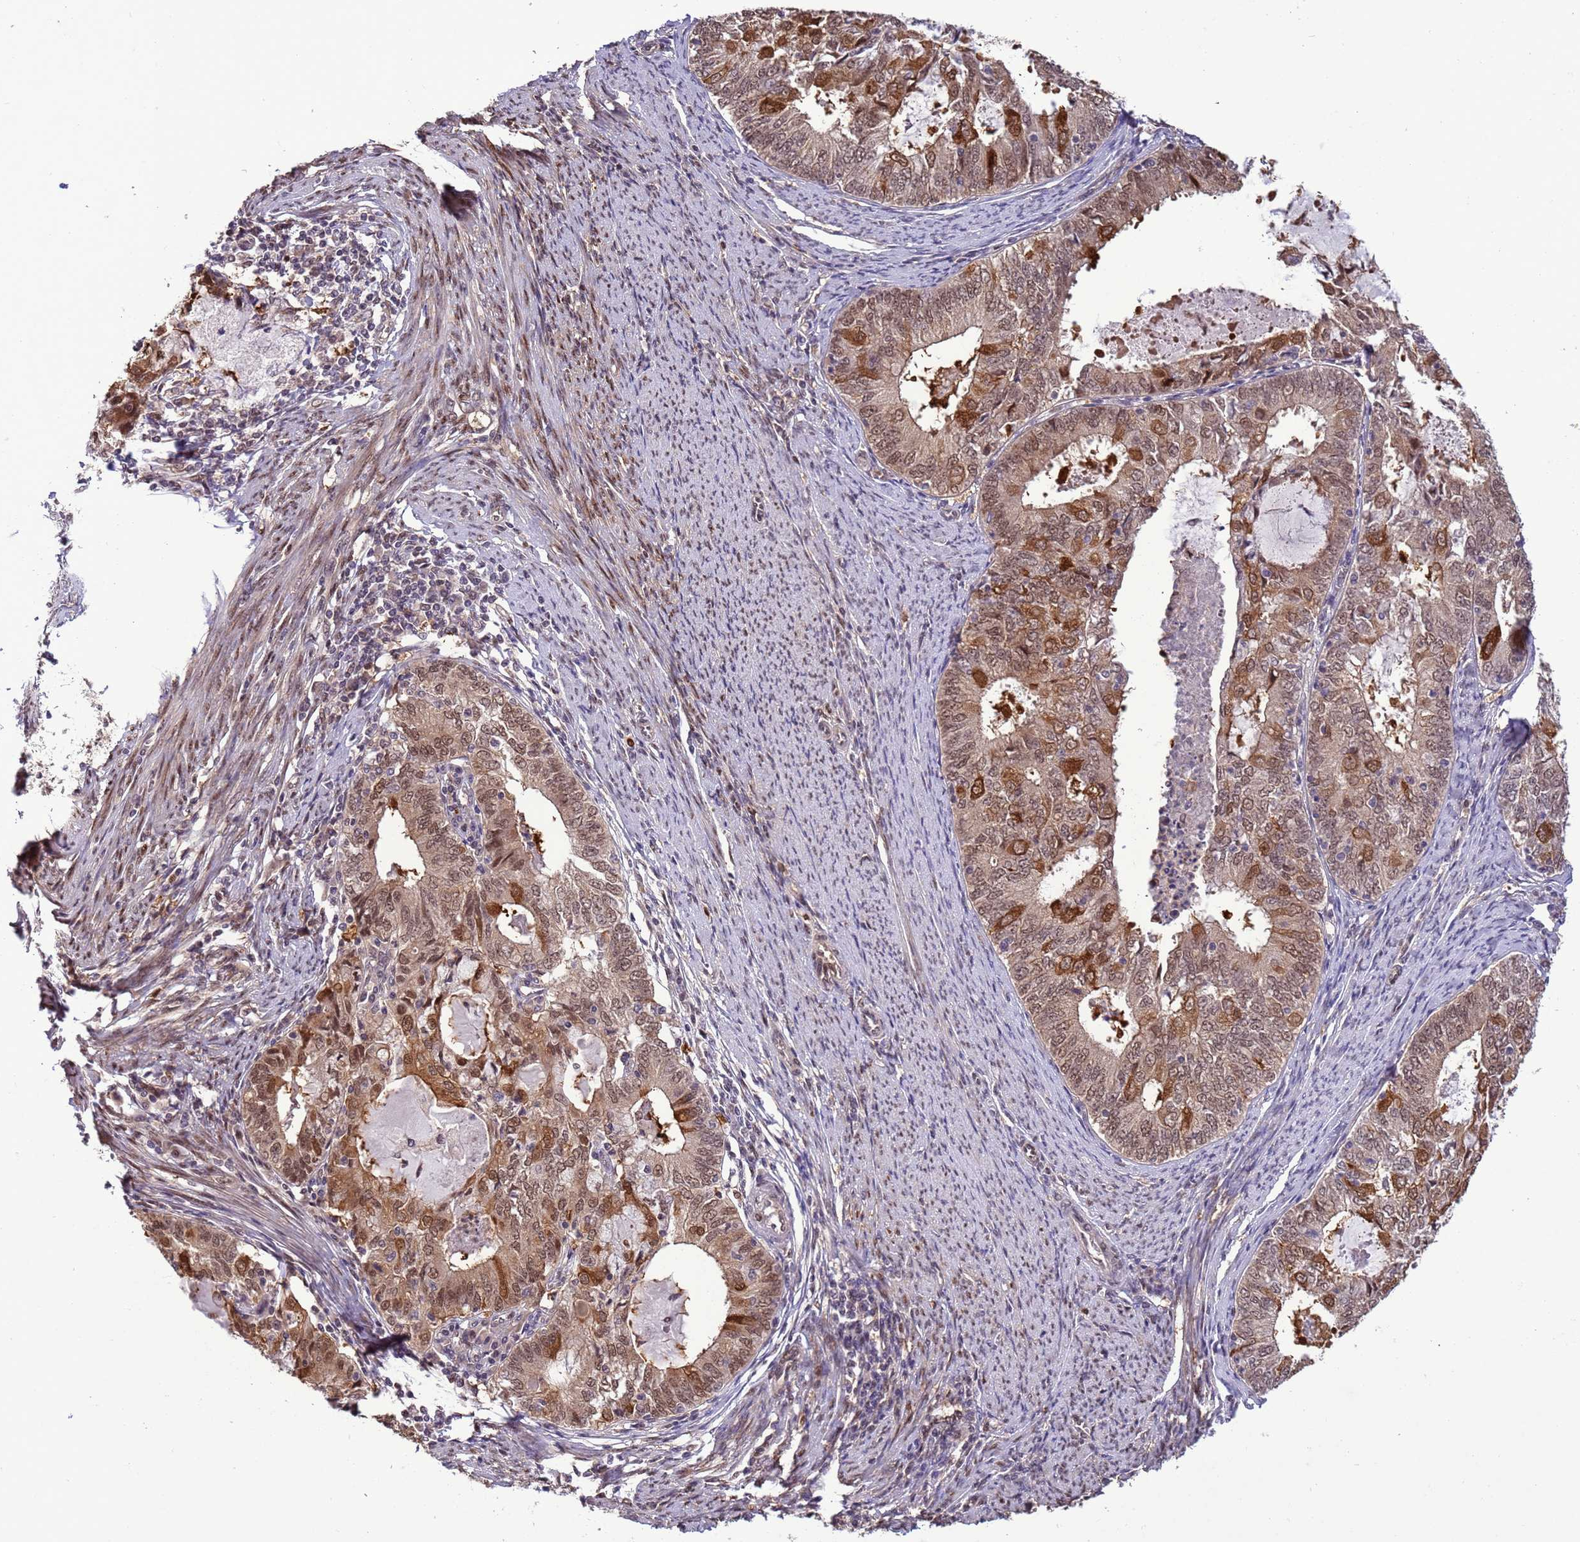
{"staining": {"intensity": "moderate", "quantity": "25%-75%", "location": "cytoplasmic/membranous,nuclear"}, "tissue": "endometrial cancer", "cell_type": "Tumor cells", "image_type": "cancer", "snomed": [{"axis": "morphology", "description": "Adenocarcinoma, NOS"}, {"axis": "topography", "description": "Endometrium"}], "caption": "Moderate cytoplasmic/membranous and nuclear protein expression is identified in about 25%-75% of tumor cells in endometrial adenocarcinoma. The staining was performed using DAB (3,3'-diaminobenzidine), with brown indicating positive protein expression. Nuclei are stained blue with hematoxylin.", "gene": "ZBTB5", "patient": {"sex": "female", "age": 57}}